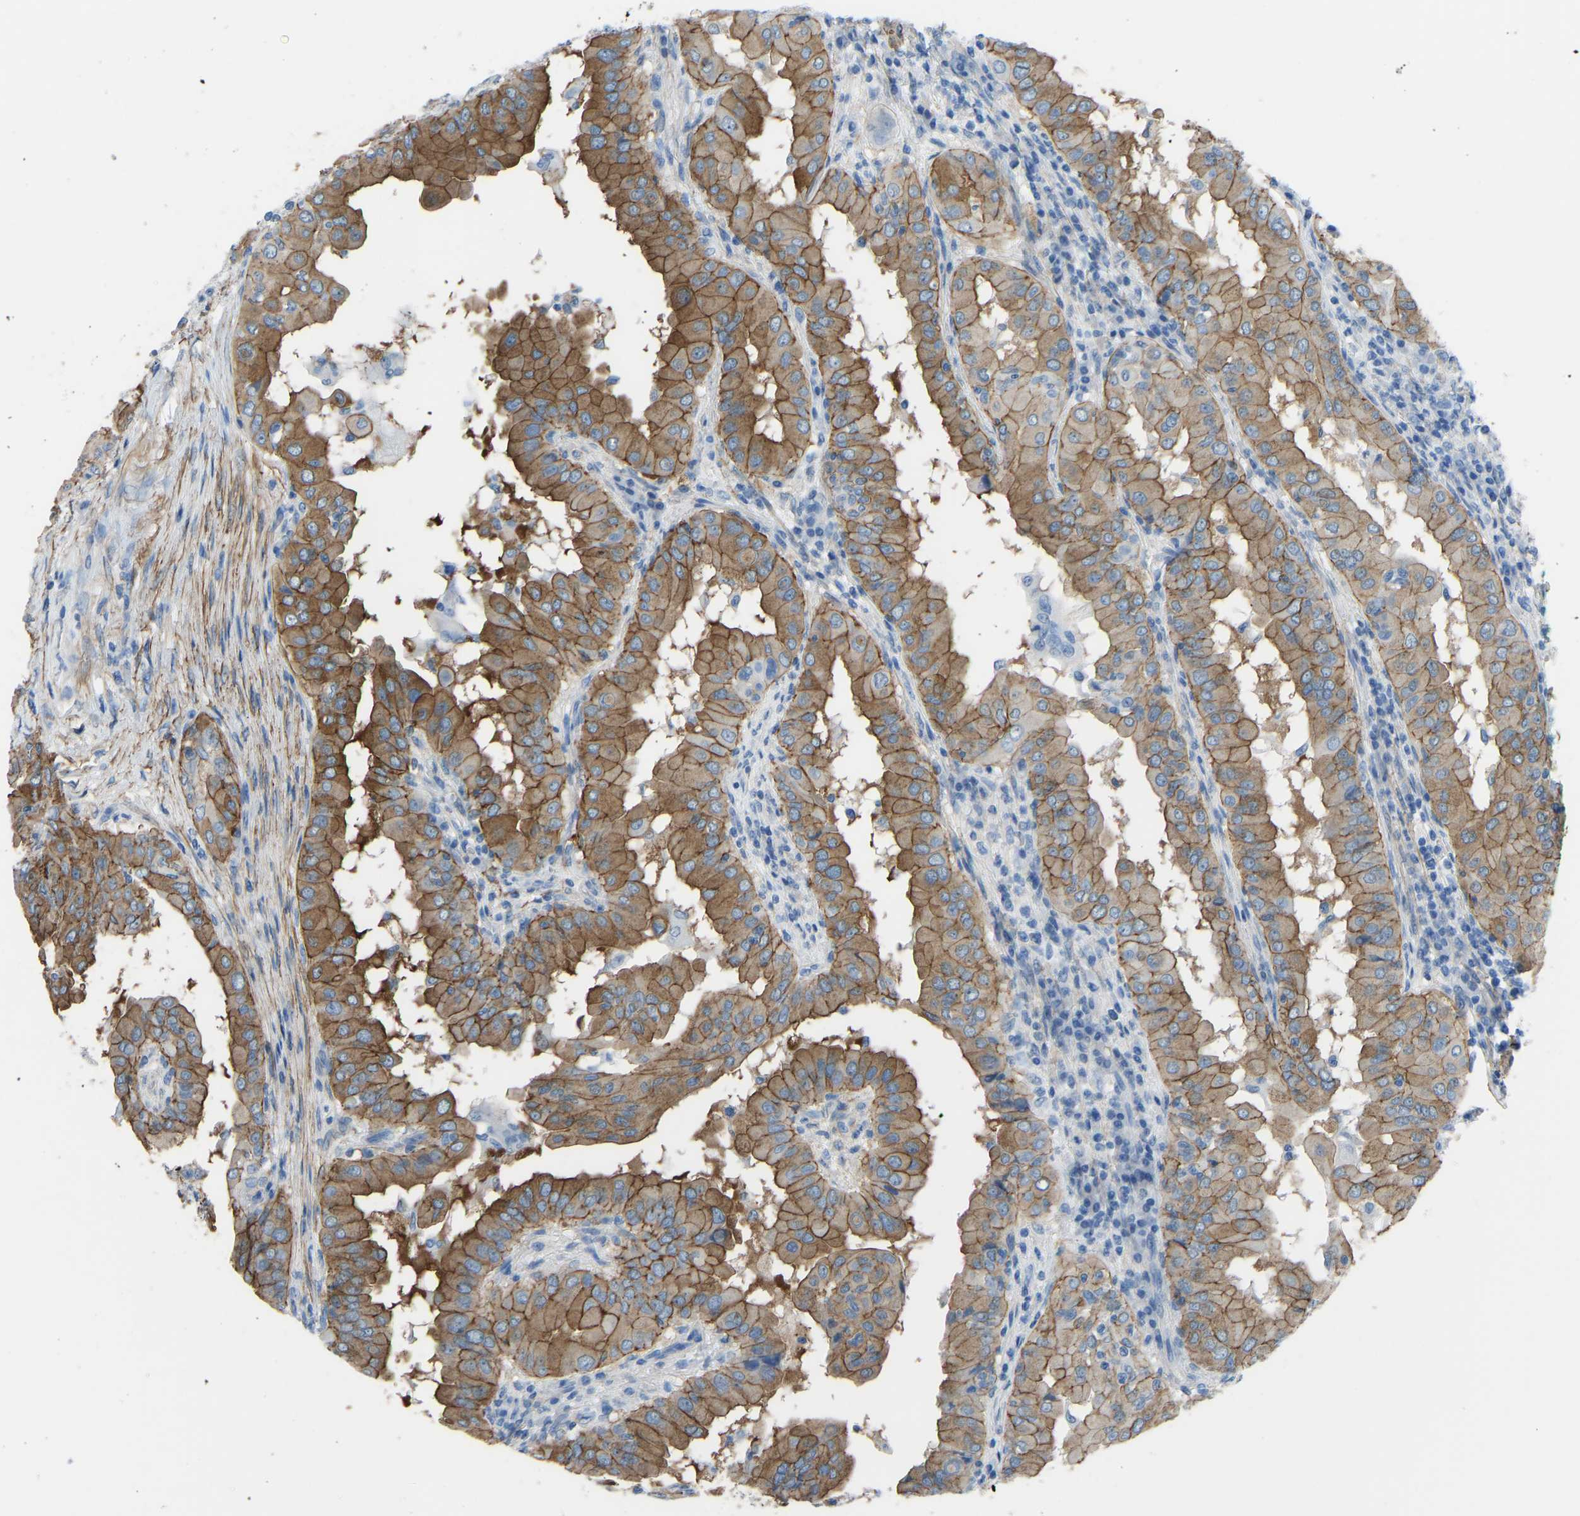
{"staining": {"intensity": "moderate", "quantity": ">75%", "location": "cytoplasmic/membranous"}, "tissue": "thyroid cancer", "cell_type": "Tumor cells", "image_type": "cancer", "snomed": [{"axis": "morphology", "description": "Papillary adenocarcinoma, NOS"}, {"axis": "topography", "description": "Thyroid gland"}], "caption": "The immunohistochemical stain labels moderate cytoplasmic/membranous staining in tumor cells of thyroid papillary adenocarcinoma tissue. Immunohistochemistry stains the protein of interest in brown and the nuclei are stained blue.", "gene": "MYH10", "patient": {"sex": "male", "age": 33}}